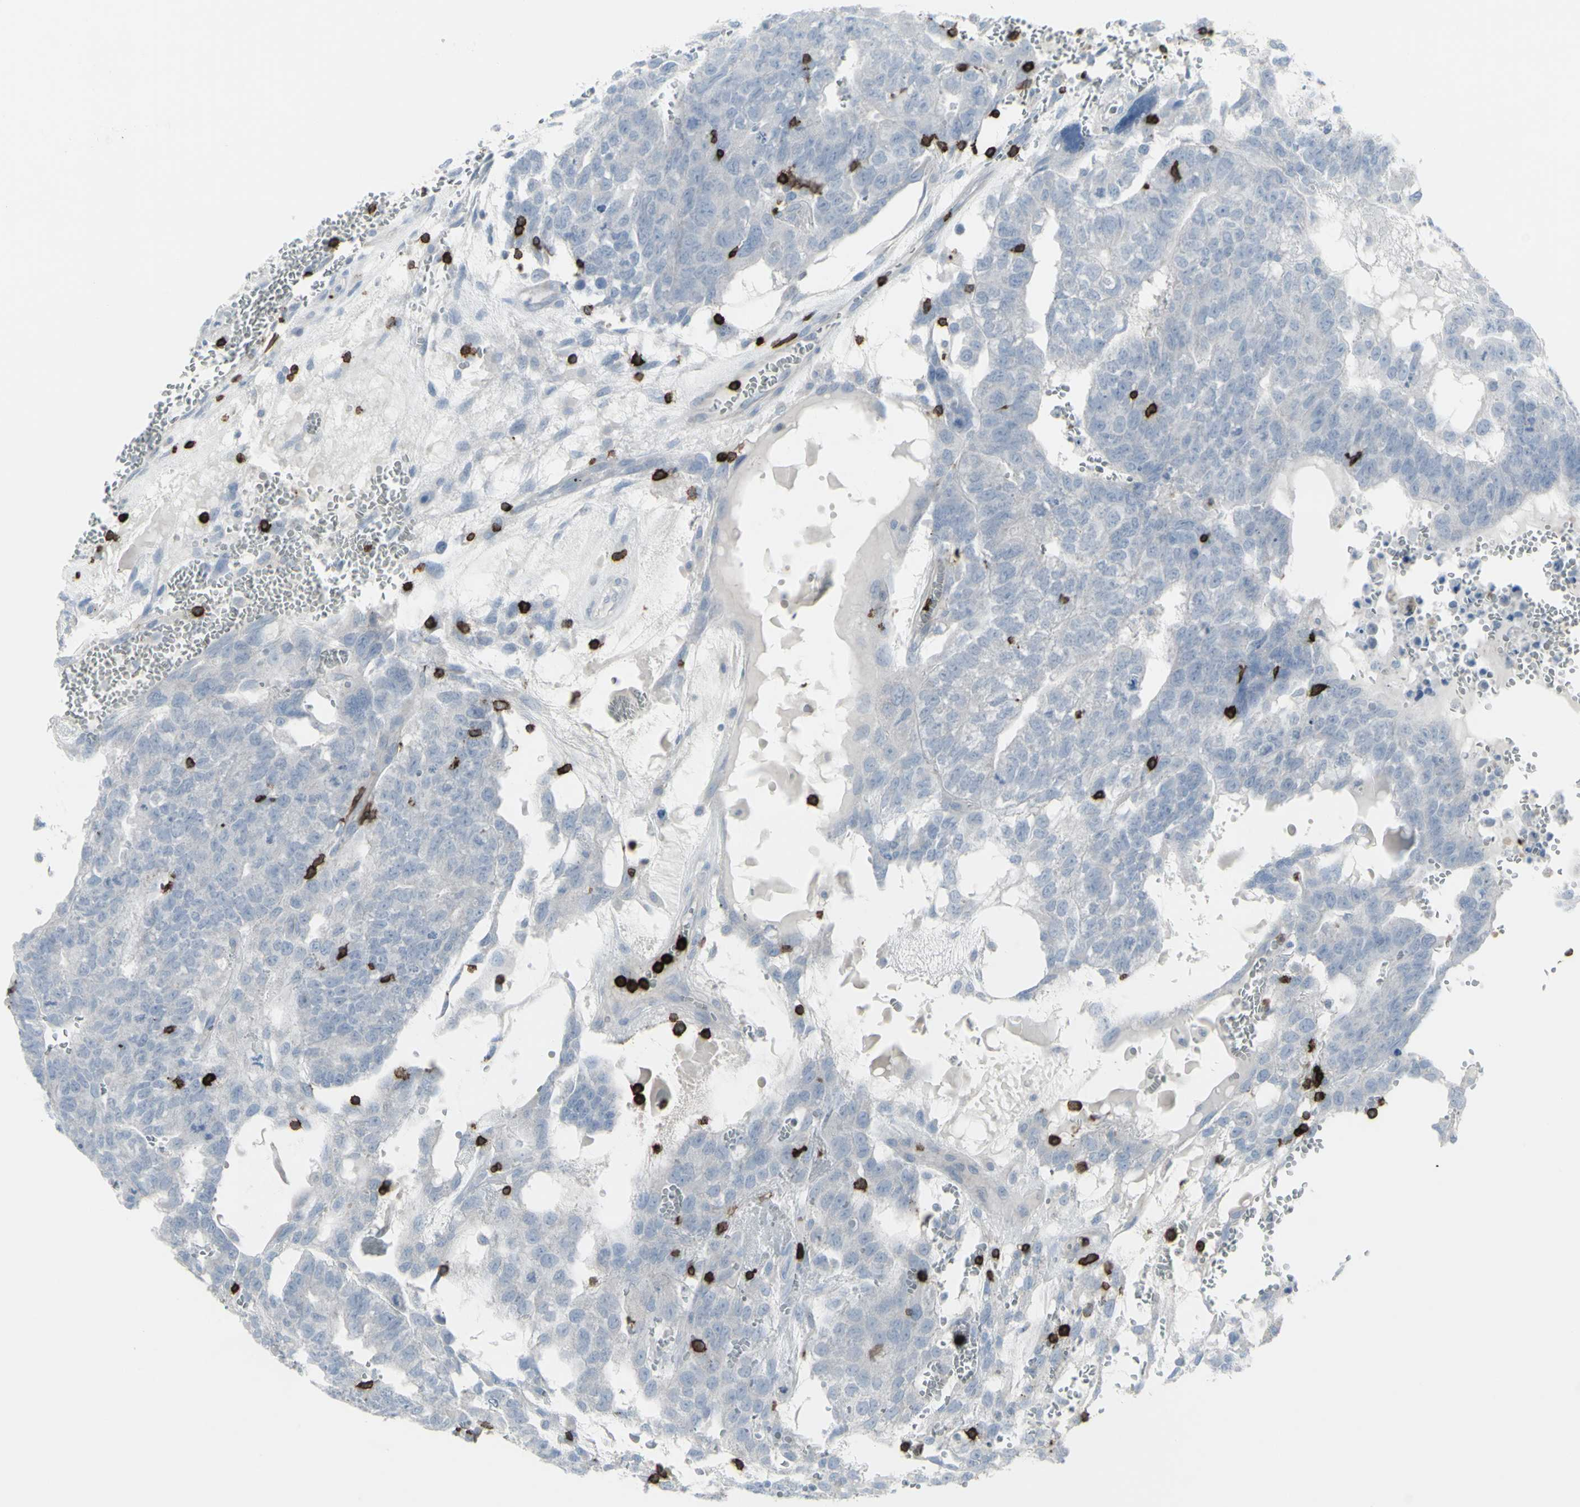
{"staining": {"intensity": "negative", "quantity": "none", "location": "none"}, "tissue": "testis cancer", "cell_type": "Tumor cells", "image_type": "cancer", "snomed": [{"axis": "morphology", "description": "Seminoma, NOS"}, {"axis": "morphology", "description": "Carcinoma, Embryonal, NOS"}, {"axis": "topography", "description": "Testis"}], "caption": "Tumor cells are negative for protein expression in human testis embryonal carcinoma. (DAB (3,3'-diaminobenzidine) immunohistochemistry with hematoxylin counter stain).", "gene": "CD247", "patient": {"sex": "male", "age": 52}}